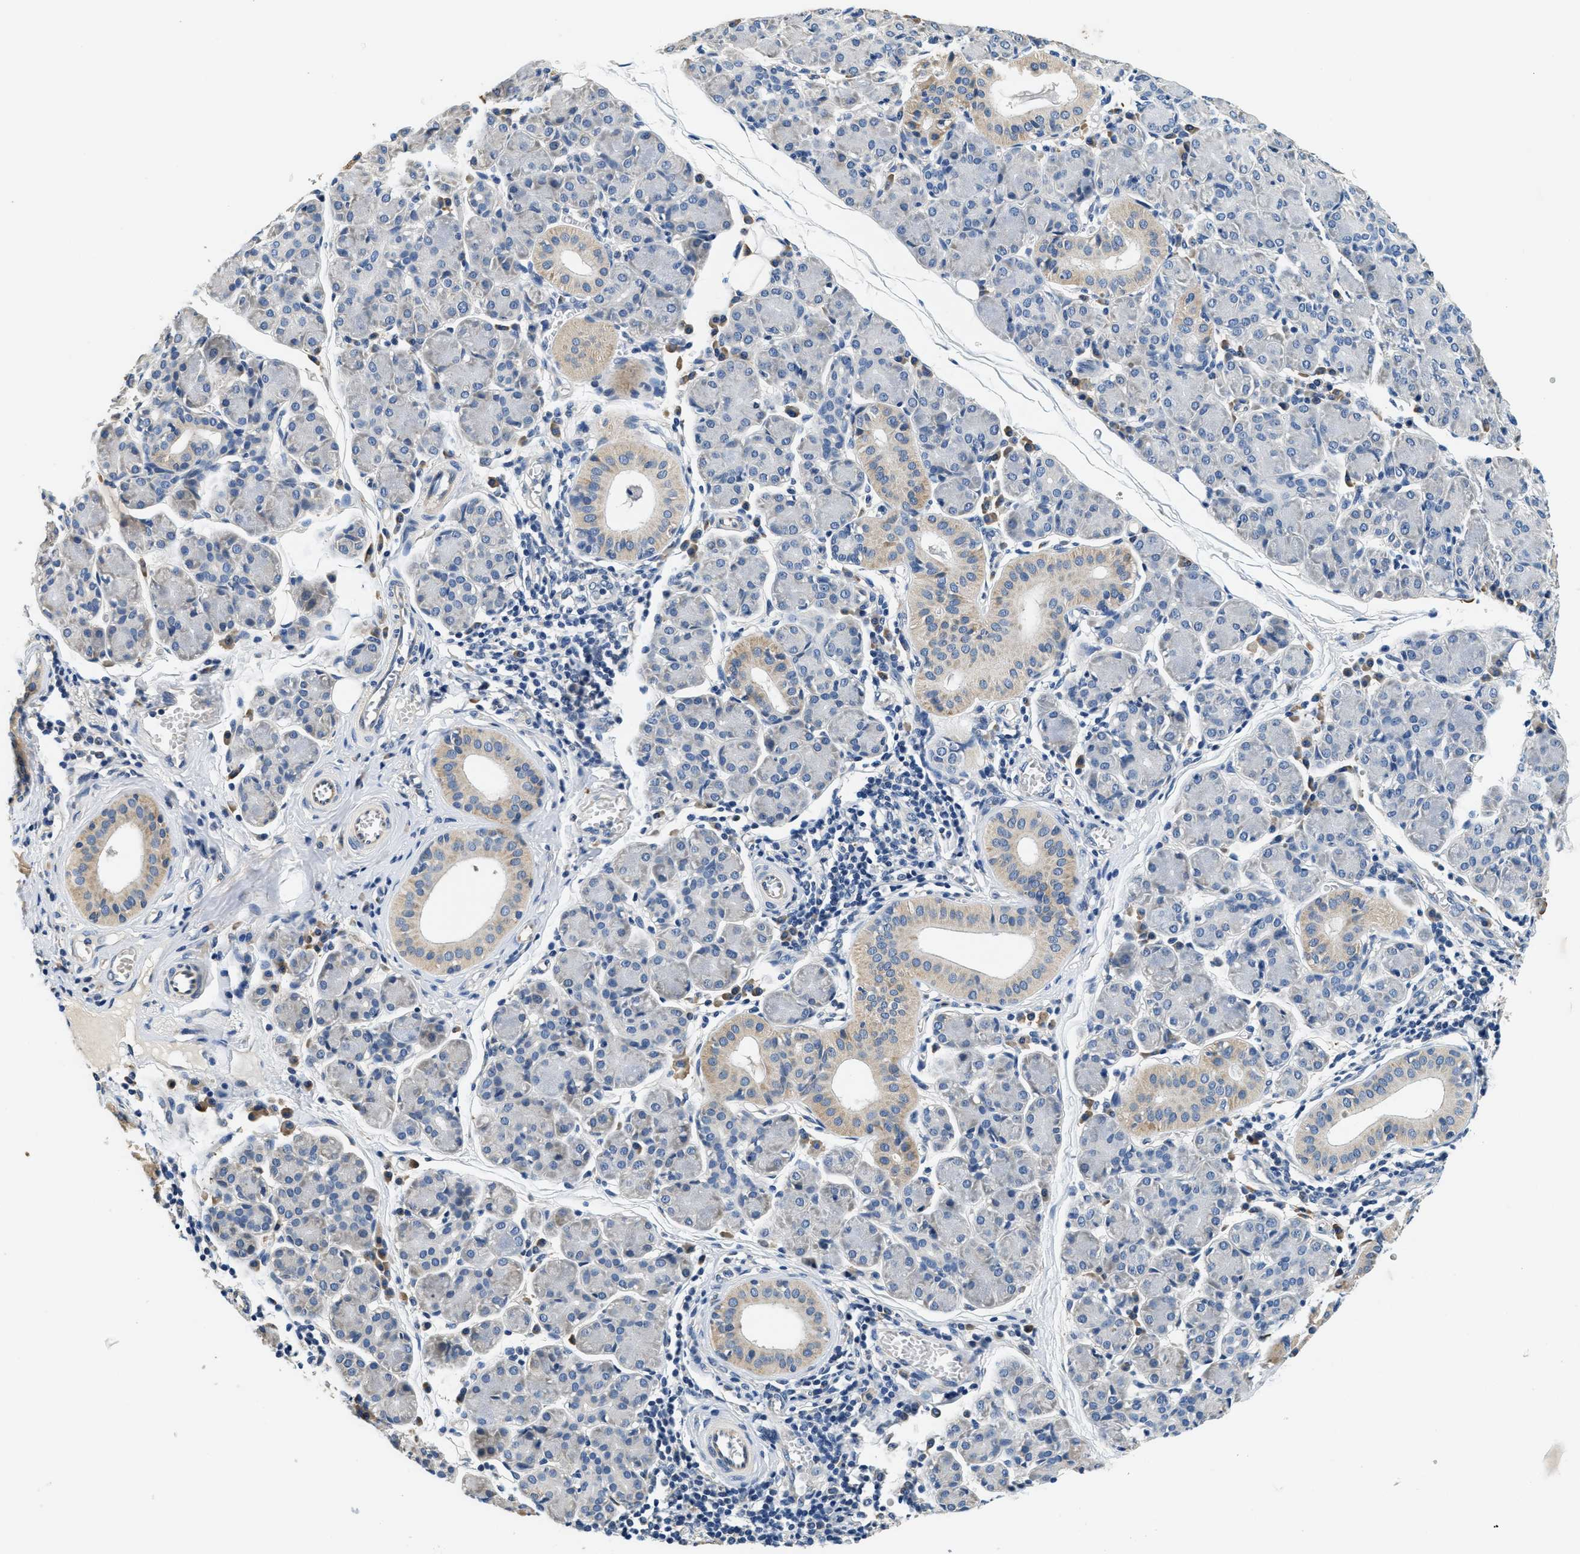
{"staining": {"intensity": "moderate", "quantity": "<25%", "location": "cytoplasmic/membranous"}, "tissue": "salivary gland", "cell_type": "Glandular cells", "image_type": "normal", "snomed": [{"axis": "morphology", "description": "Normal tissue, NOS"}, {"axis": "morphology", "description": "Inflammation, NOS"}, {"axis": "topography", "description": "Lymph node"}, {"axis": "topography", "description": "Salivary gland"}], "caption": "A micrograph of human salivary gland stained for a protein shows moderate cytoplasmic/membranous brown staining in glandular cells.", "gene": "ALDH3A2", "patient": {"sex": "male", "age": 3}}